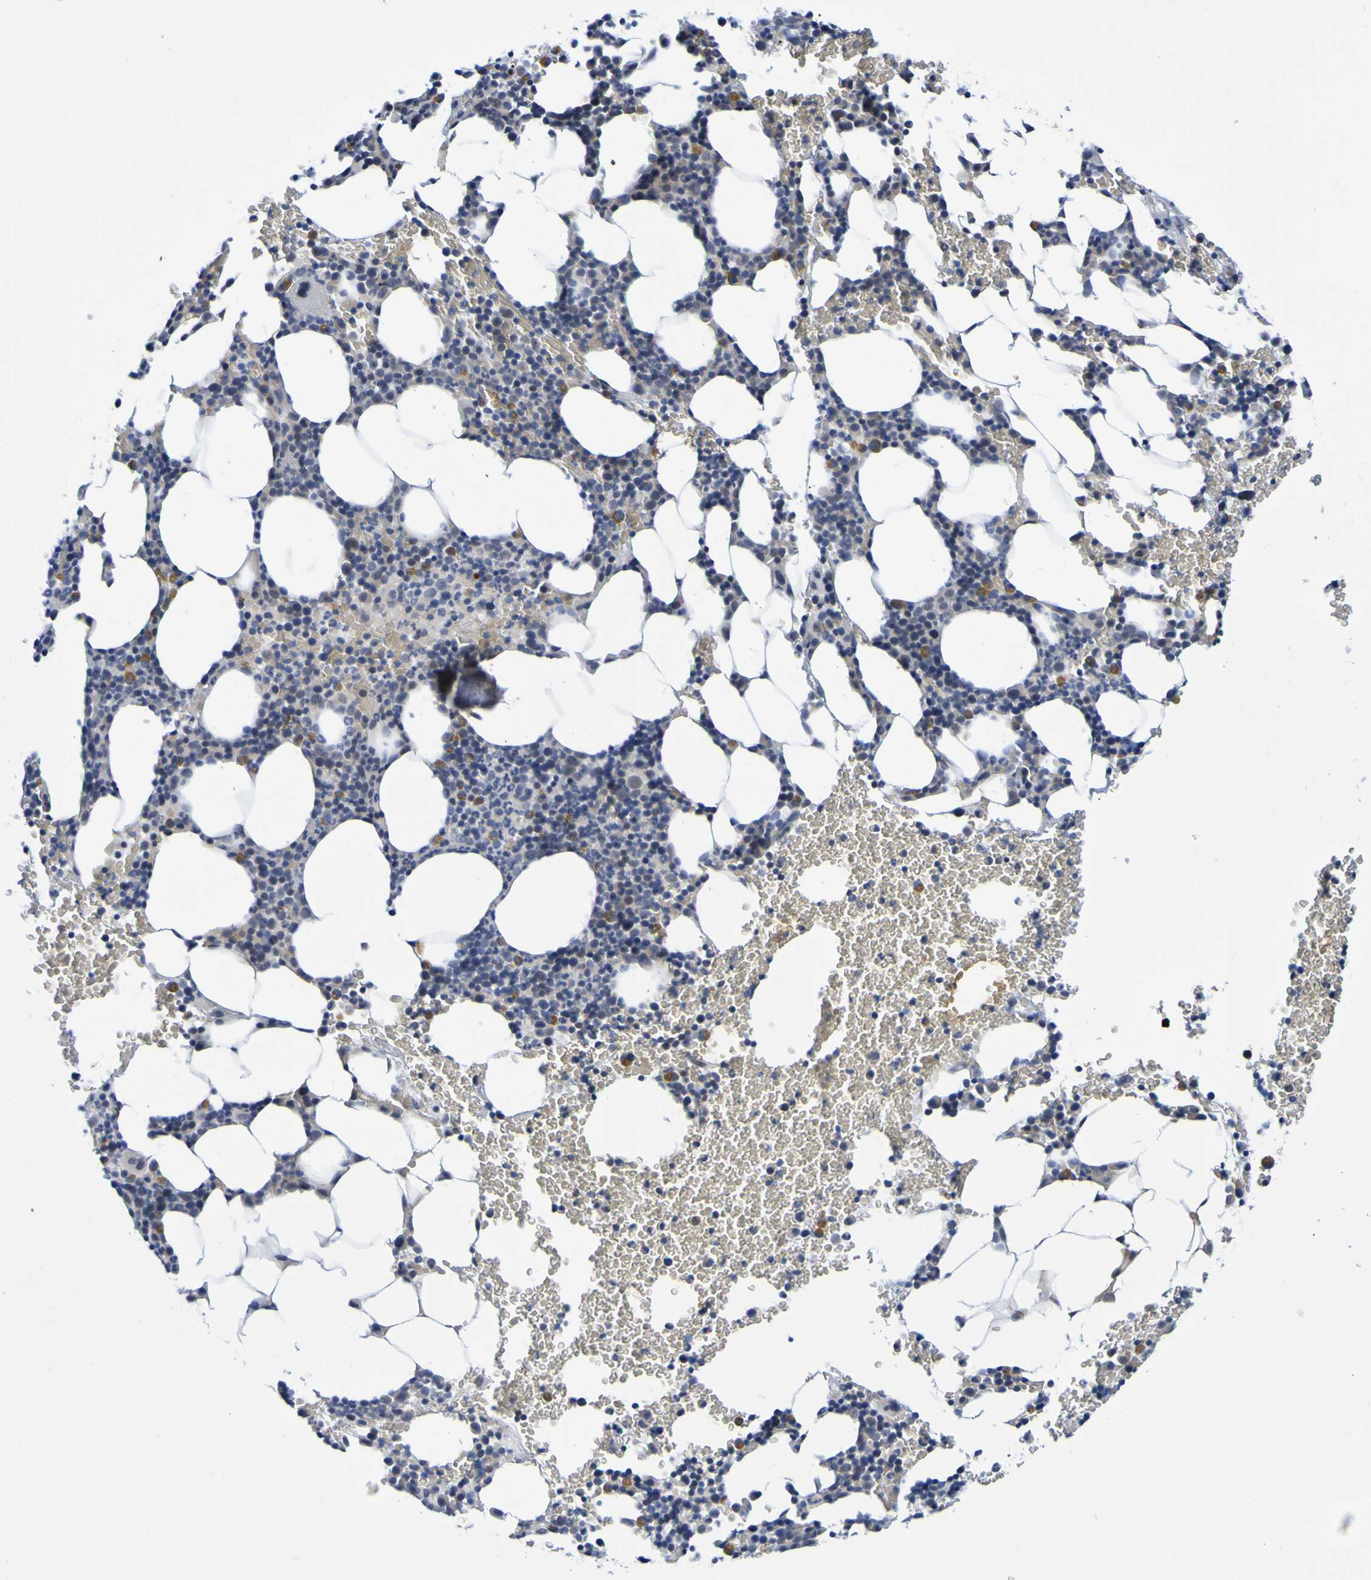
{"staining": {"intensity": "moderate", "quantity": "<25%", "location": "cytoplasmic/membranous"}, "tissue": "bone marrow", "cell_type": "Hematopoietic cells", "image_type": "normal", "snomed": [{"axis": "morphology", "description": "Normal tissue, NOS"}, {"axis": "morphology", "description": "Inflammation, NOS"}, {"axis": "topography", "description": "Bone marrow"}], "caption": "A brown stain highlights moderate cytoplasmic/membranous expression of a protein in hematopoietic cells of benign bone marrow.", "gene": "VMA21", "patient": {"sex": "female", "age": 70}}